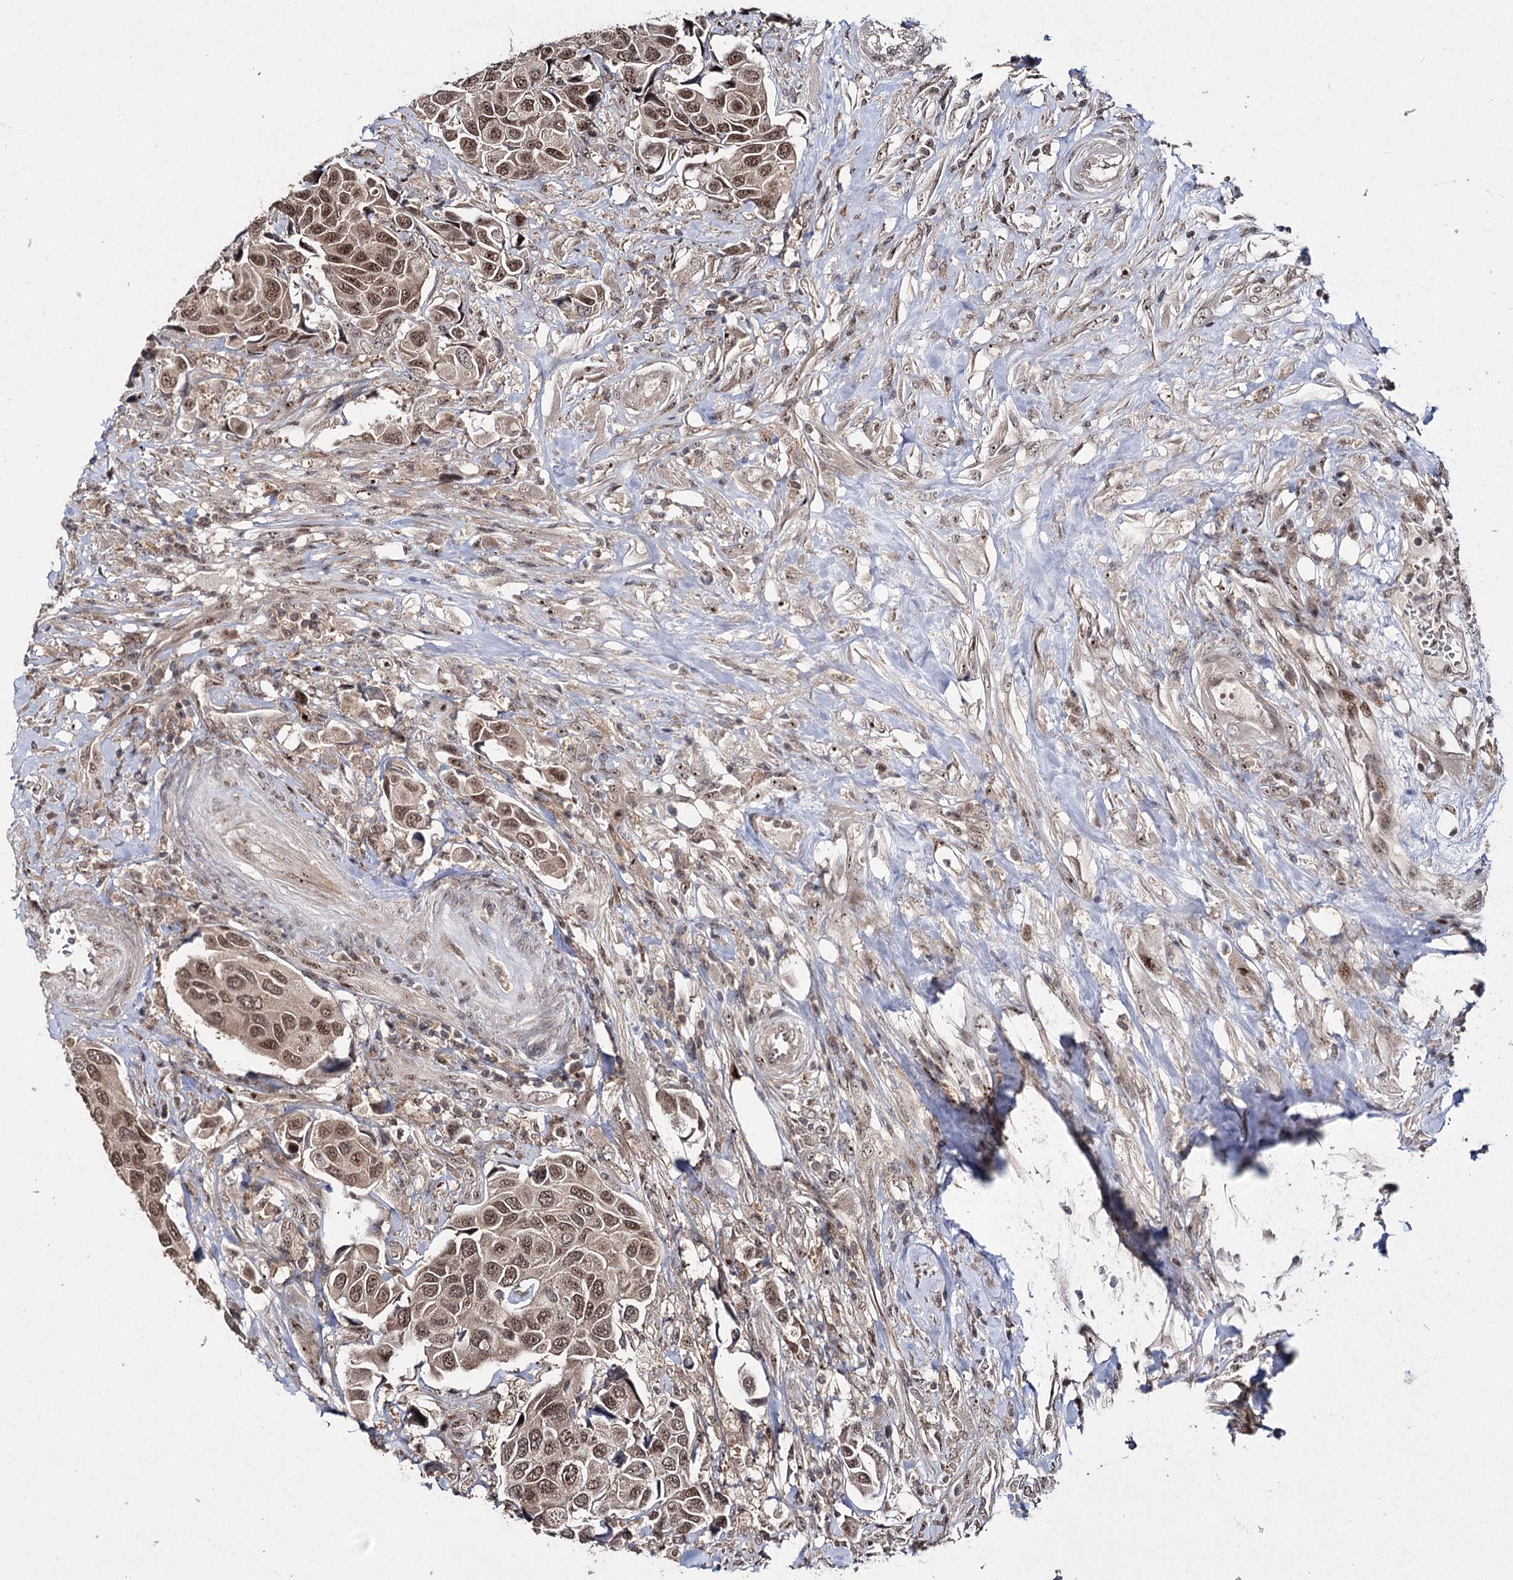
{"staining": {"intensity": "moderate", "quantity": ">75%", "location": "nuclear"}, "tissue": "urothelial cancer", "cell_type": "Tumor cells", "image_type": "cancer", "snomed": [{"axis": "morphology", "description": "Urothelial carcinoma, High grade"}, {"axis": "topography", "description": "Urinary bladder"}], "caption": "Brown immunohistochemical staining in human urothelial cancer shows moderate nuclear expression in about >75% of tumor cells. (Stains: DAB in brown, nuclei in blue, Microscopy: brightfield microscopy at high magnification).", "gene": "MKNK2", "patient": {"sex": "male", "age": 74}}